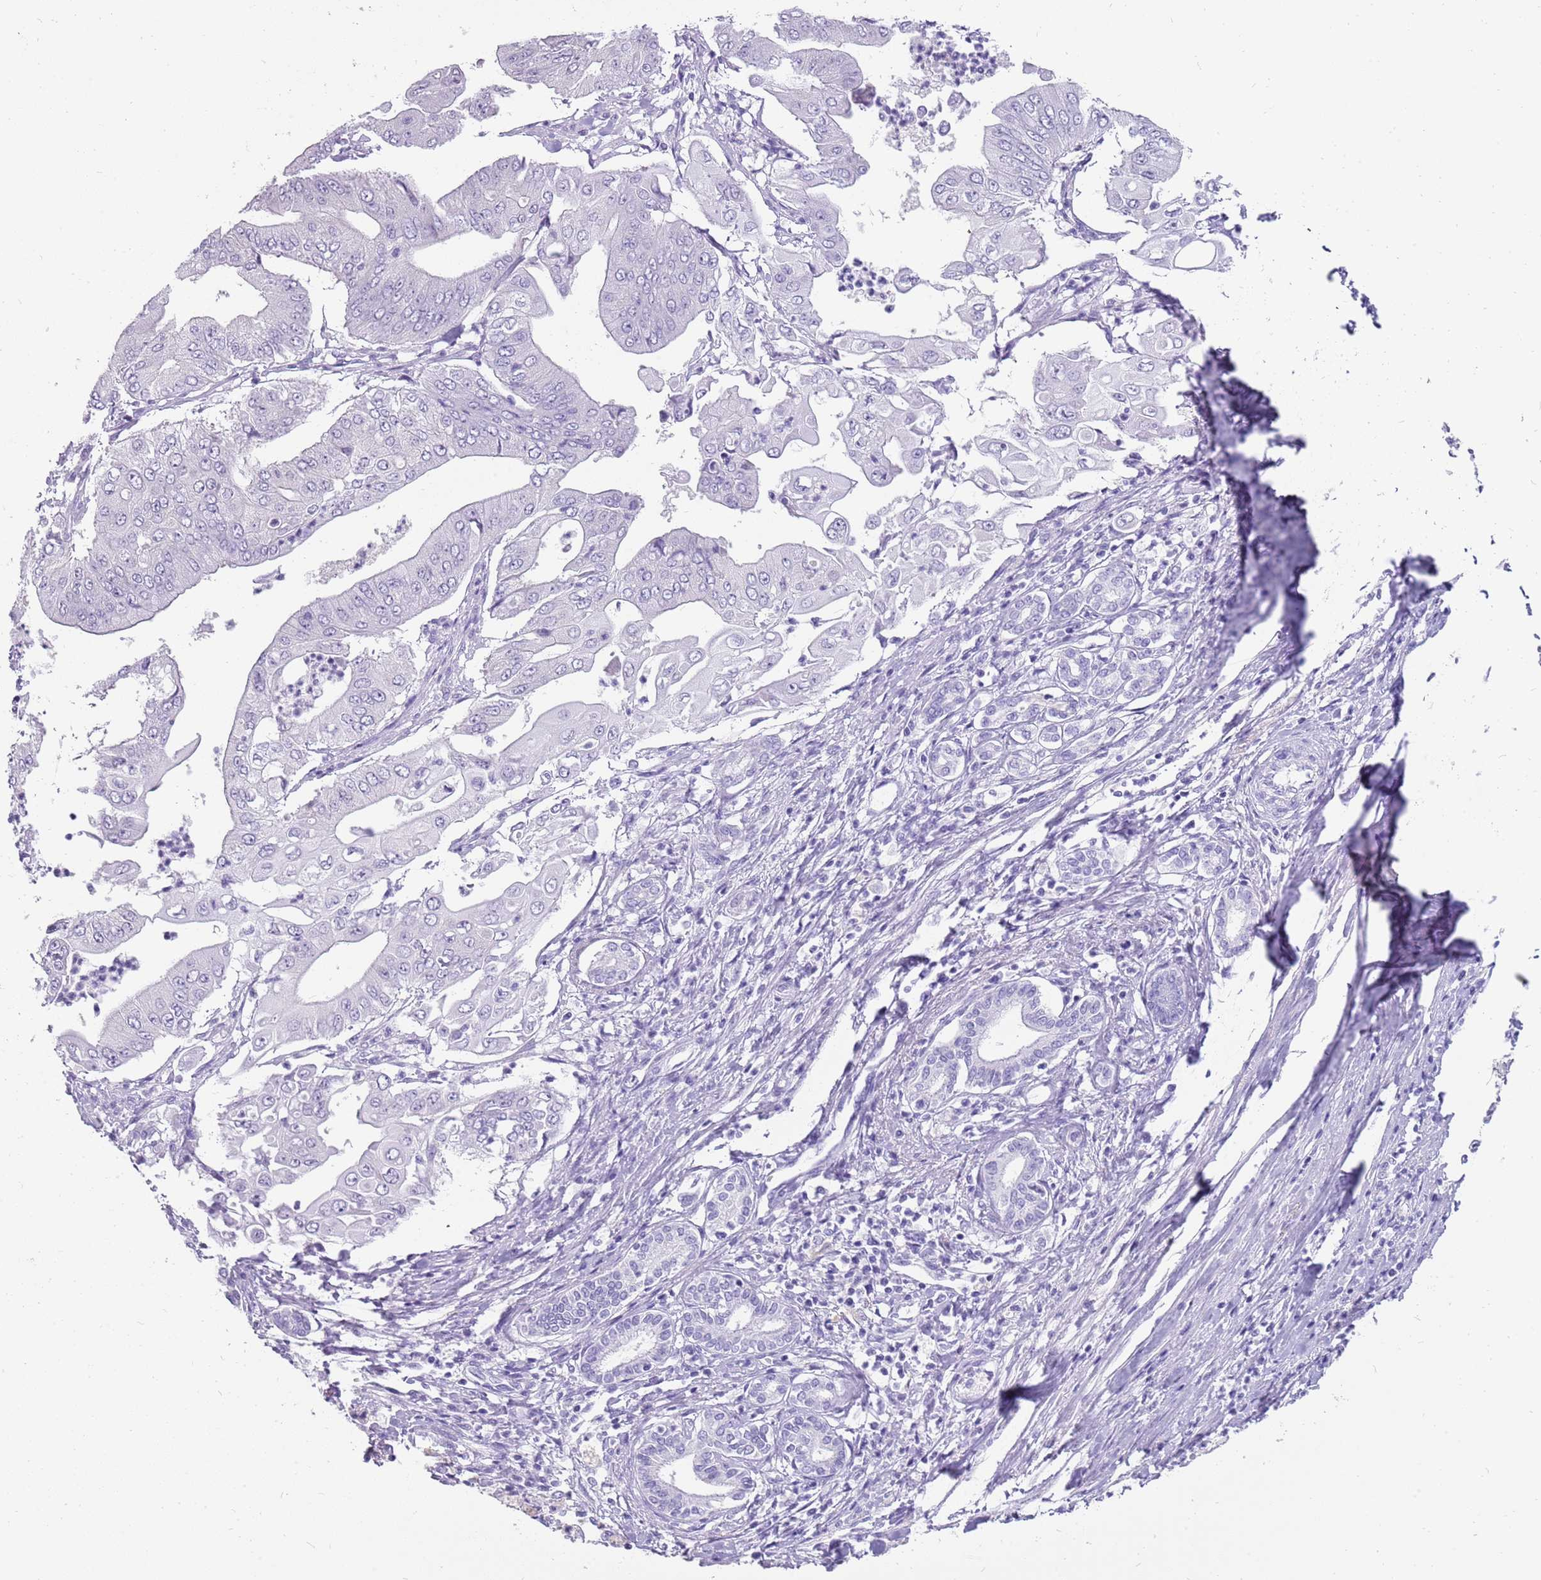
{"staining": {"intensity": "negative", "quantity": "none", "location": "none"}, "tissue": "pancreatic cancer", "cell_type": "Tumor cells", "image_type": "cancer", "snomed": [{"axis": "morphology", "description": "Adenocarcinoma, NOS"}, {"axis": "topography", "description": "Pancreas"}], "caption": "Tumor cells are negative for brown protein staining in pancreatic cancer.", "gene": "NBPF3", "patient": {"sex": "female", "age": 77}}